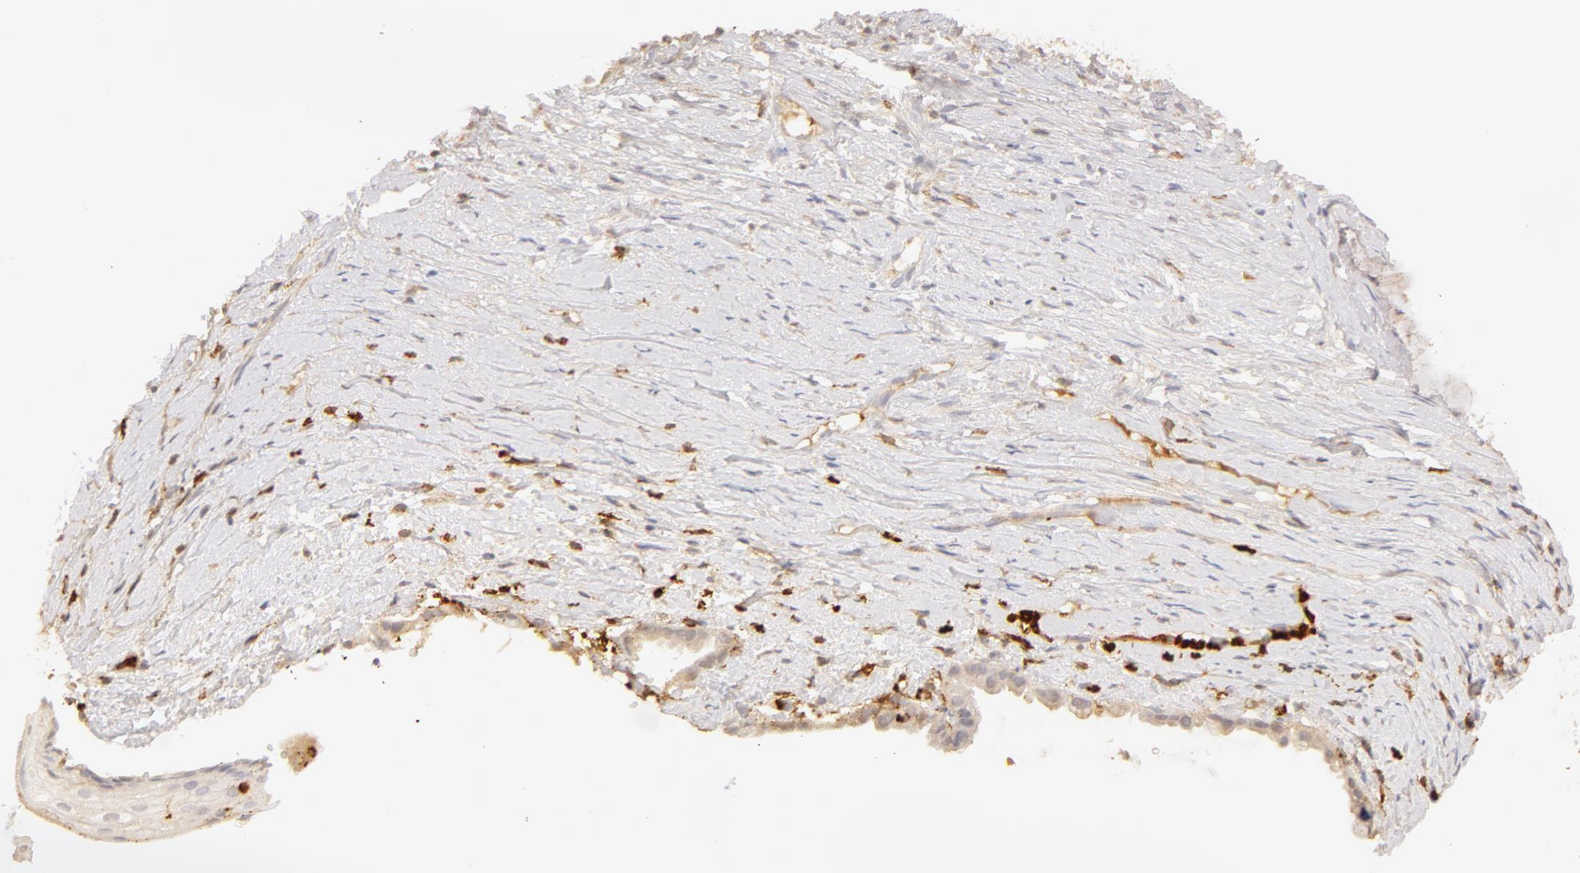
{"staining": {"intensity": "negative", "quantity": "none", "location": "none"}, "tissue": "cervix", "cell_type": "Glandular cells", "image_type": "normal", "snomed": [{"axis": "morphology", "description": "Normal tissue, NOS"}, {"axis": "topography", "description": "Cervix"}], "caption": "This micrograph is of normal cervix stained with immunohistochemistry to label a protein in brown with the nuclei are counter-stained blue. There is no staining in glandular cells.", "gene": "C1R", "patient": {"sex": "female", "age": 82}}